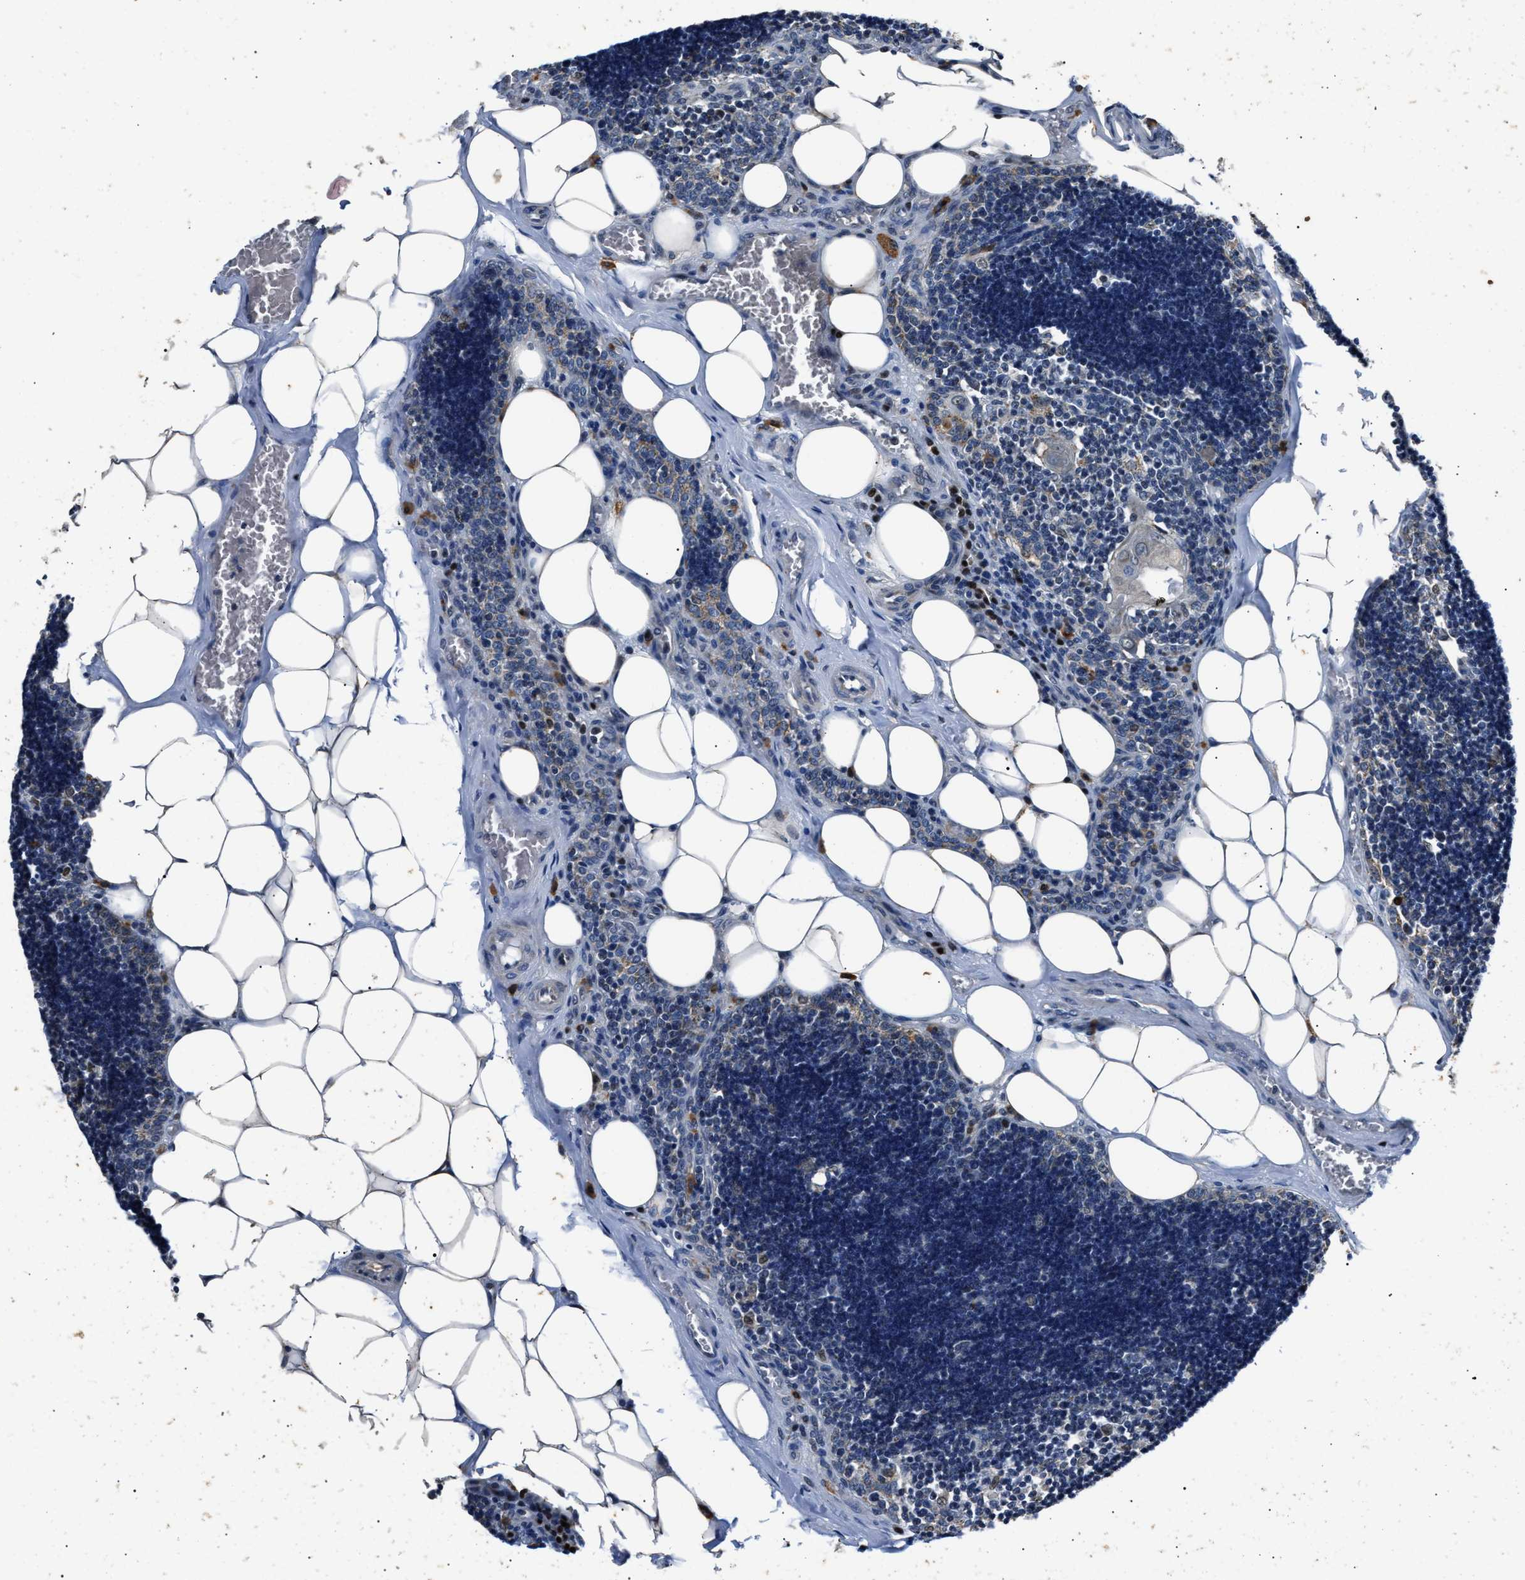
{"staining": {"intensity": "negative", "quantity": "none", "location": "none"}, "tissue": "lymph node", "cell_type": "Germinal center cells", "image_type": "normal", "snomed": [{"axis": "morphology", "description": "Normal tissue, NOS"}, {"axis": "topography", "description": "Lymph node"}], "caption": "High power microscopy histopathology image of an immunohistochemistry photomicrograph of benign lymph node, revealing no significant positivity in germinal center cells. (DAB immunohistochemistry (IHC), high magnification).", "gene": "NSUN5", "patient": {"sex": "male", "age": 33}}